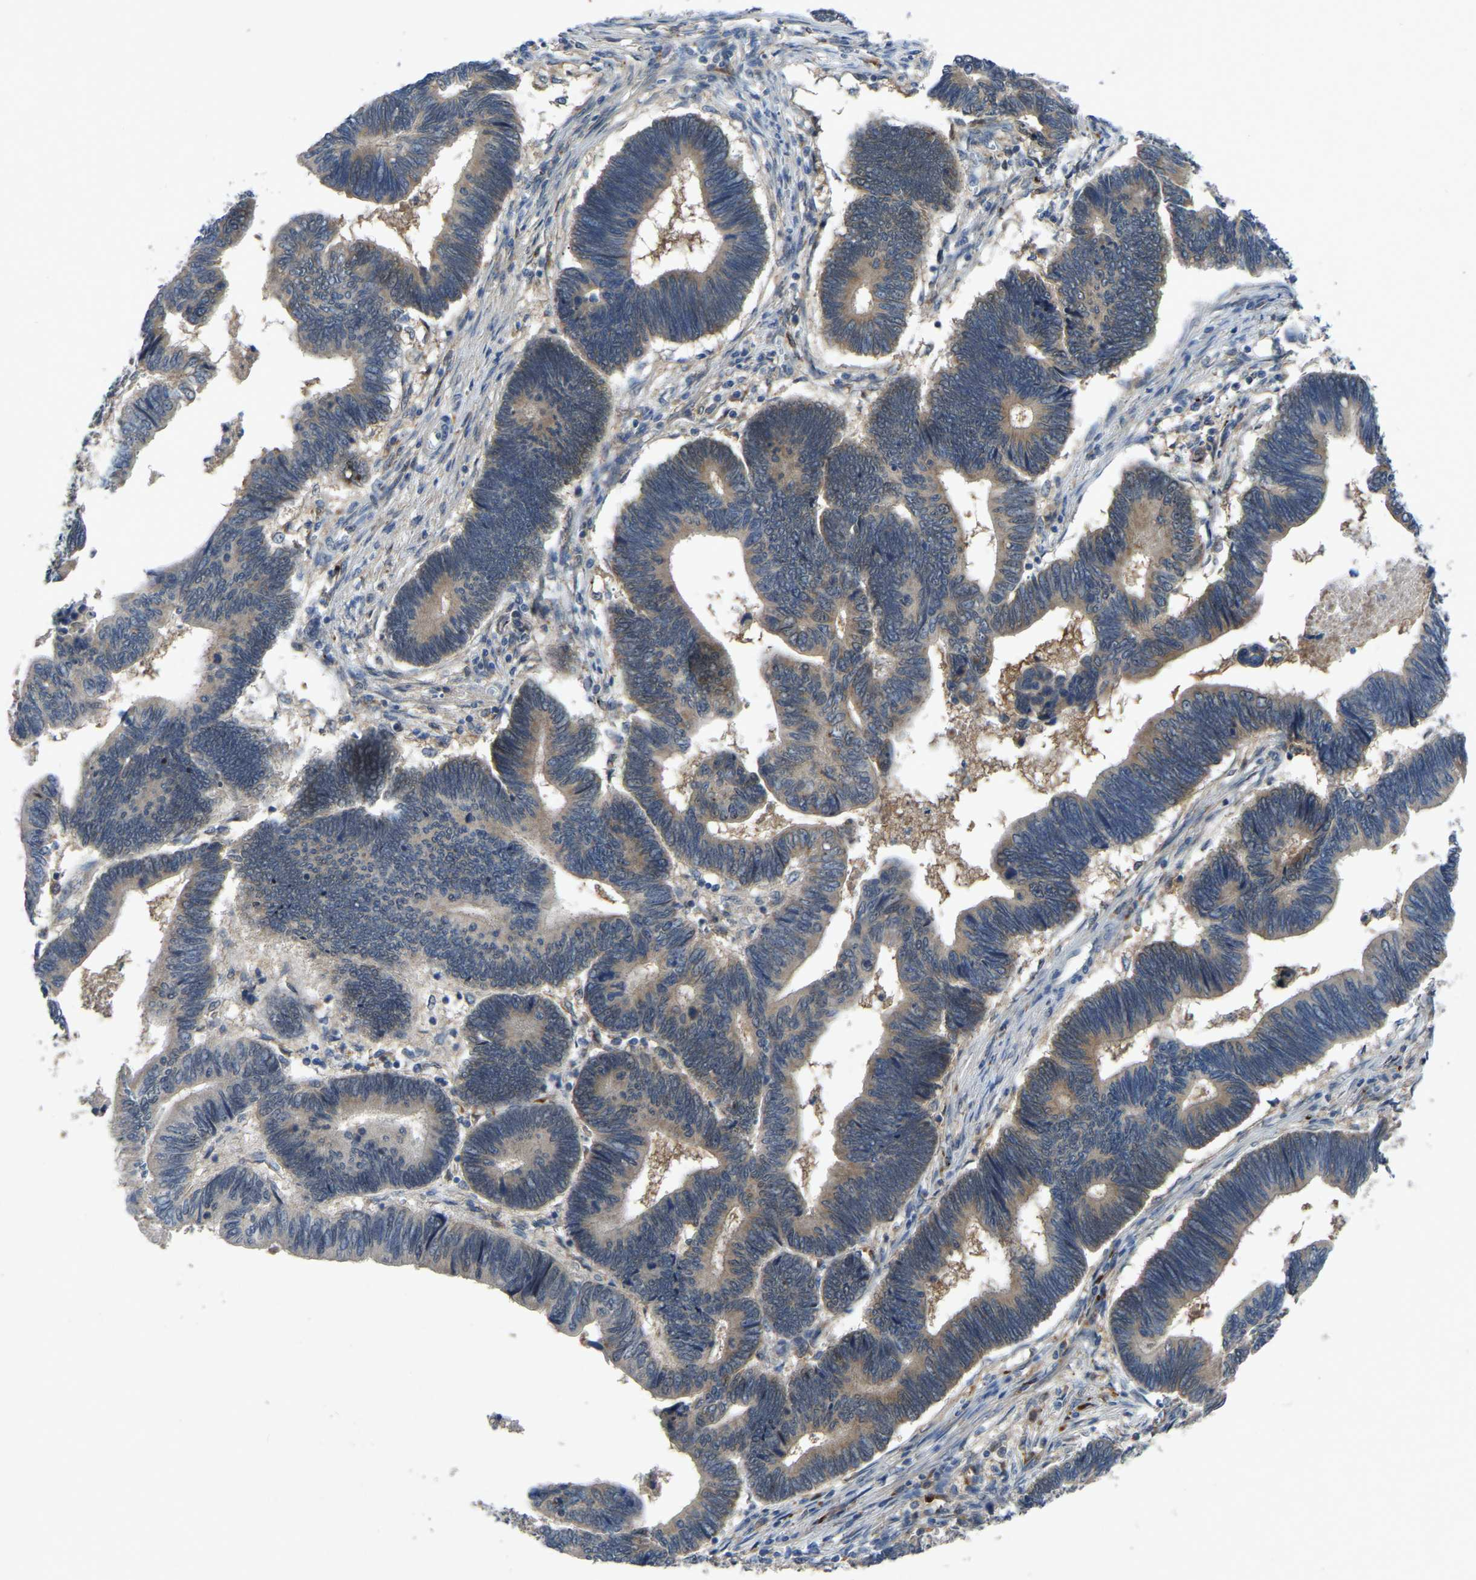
{"staining": {"intensity": "weak", "quantity": "25%-75%", "location": "cytoplasmic/membranous"}, "tissue": "pancreatic cancer", "cell_type": "Tumor cells", "image_type": "cancer", "snomed": [{"axis": "morphology", "description": "Adenocarcinoma, NOS"}, {"axis": "topography", "description": "Pancreas"}], "caption": "Tumor cells show low levels of weak cytoplasmic/membranous expression in about 25%-75% of cells in pancreatic cancer. (IHC, brightfield microscopy, high magnification).", "gene": "FHIT", "patient": {"sex": "female", "age": 70}}